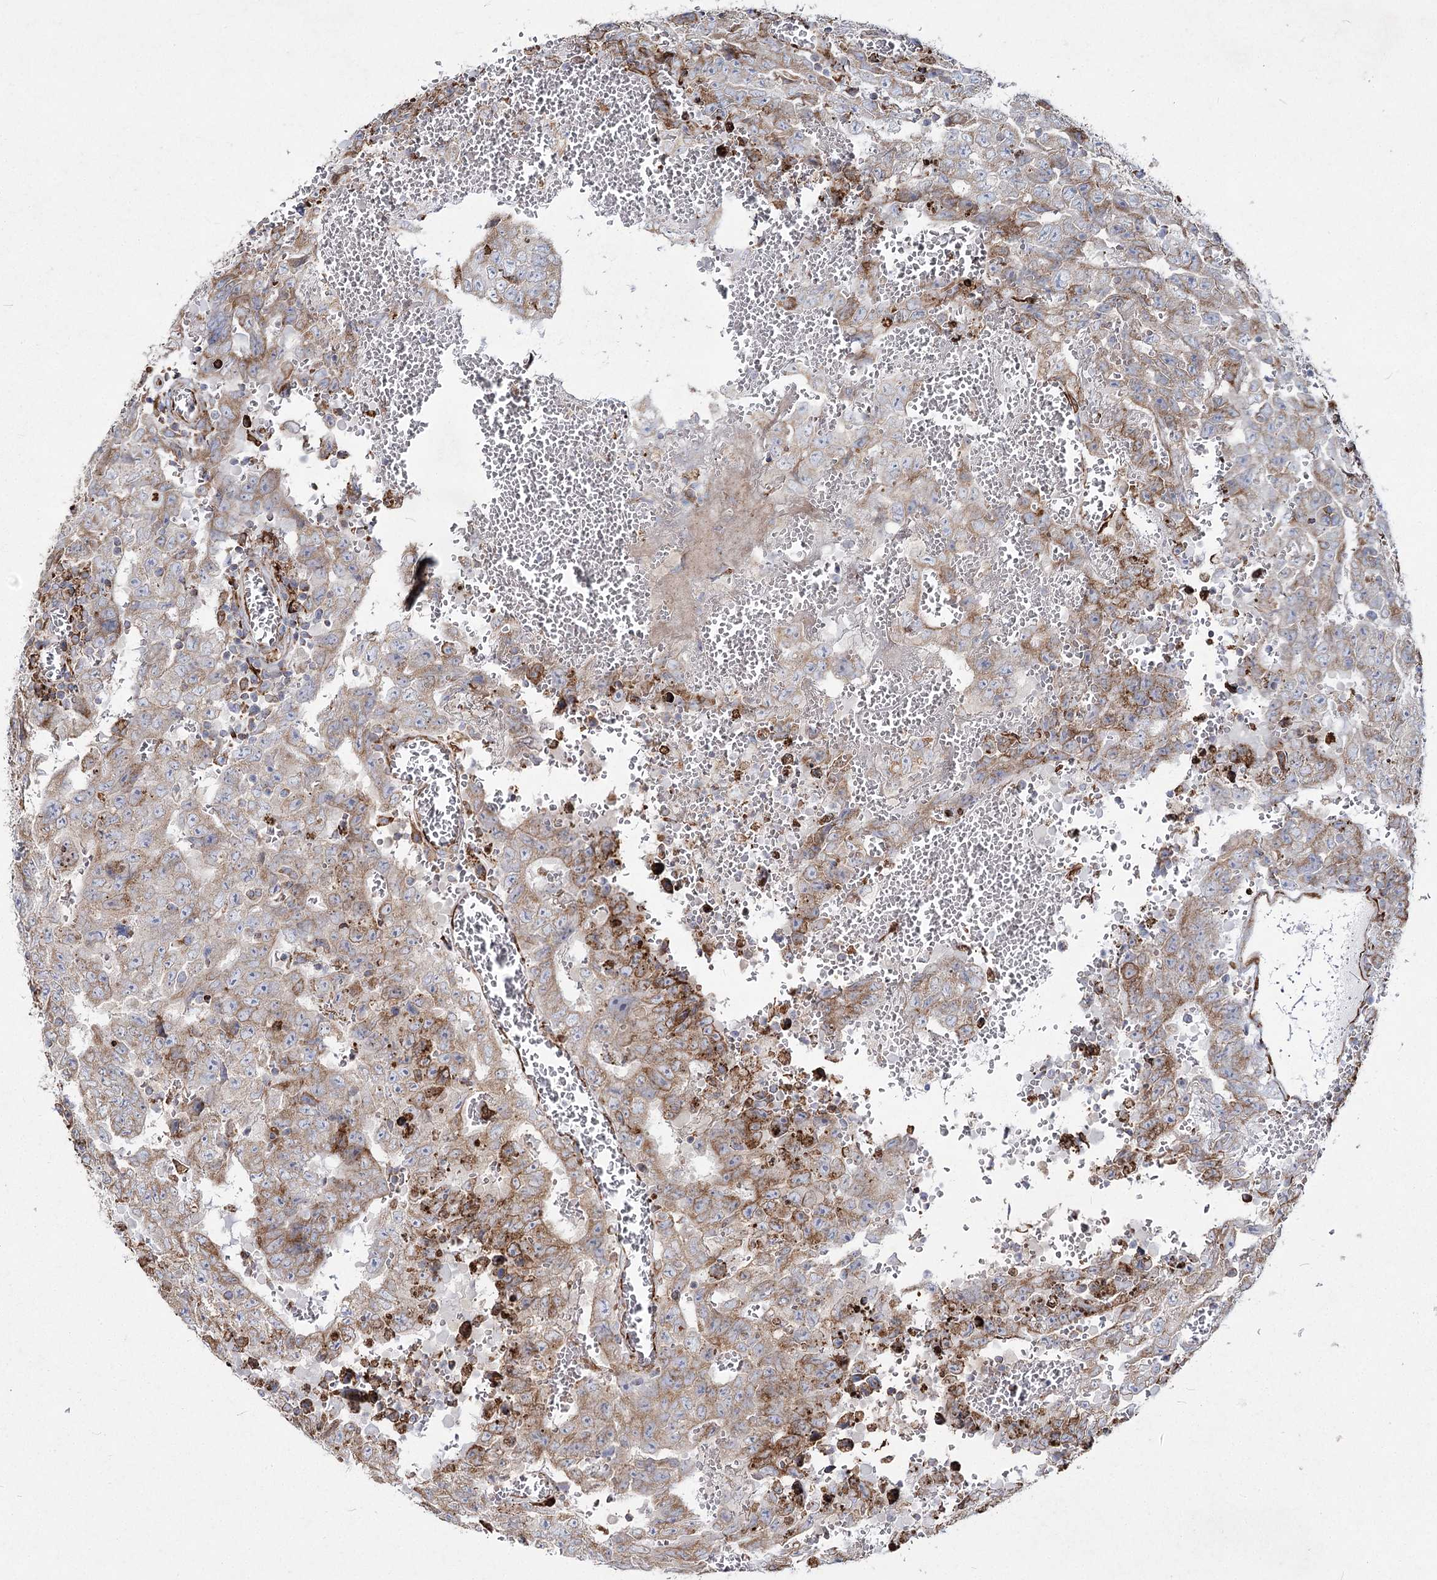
{"staining": {"intensity": "moderate", "quantity": ">75%", "location": "cytoplasmic/membranous"}, "tissue": "testis cancer", "cell_type": "Tumor cells", "image_type": "cancer", "snomed": [{"axis": "morphology", "description": "Carcinoma, Embryonal, NOS"}, {"axis": "topography", "description": "Testis"}], "caption": "Protein staining of testis cancer (embryonal carcinoma) tissue displays moderate cytoplasmic/membranous expression in about >75% of tumor cells. The protein is stained brown, and the nuclei are stained in blue (DAB IHC with brightfield microscopy, high magnification).", "gene": "NHLRC2", "patient": {"sex": "male", "age": 26}}